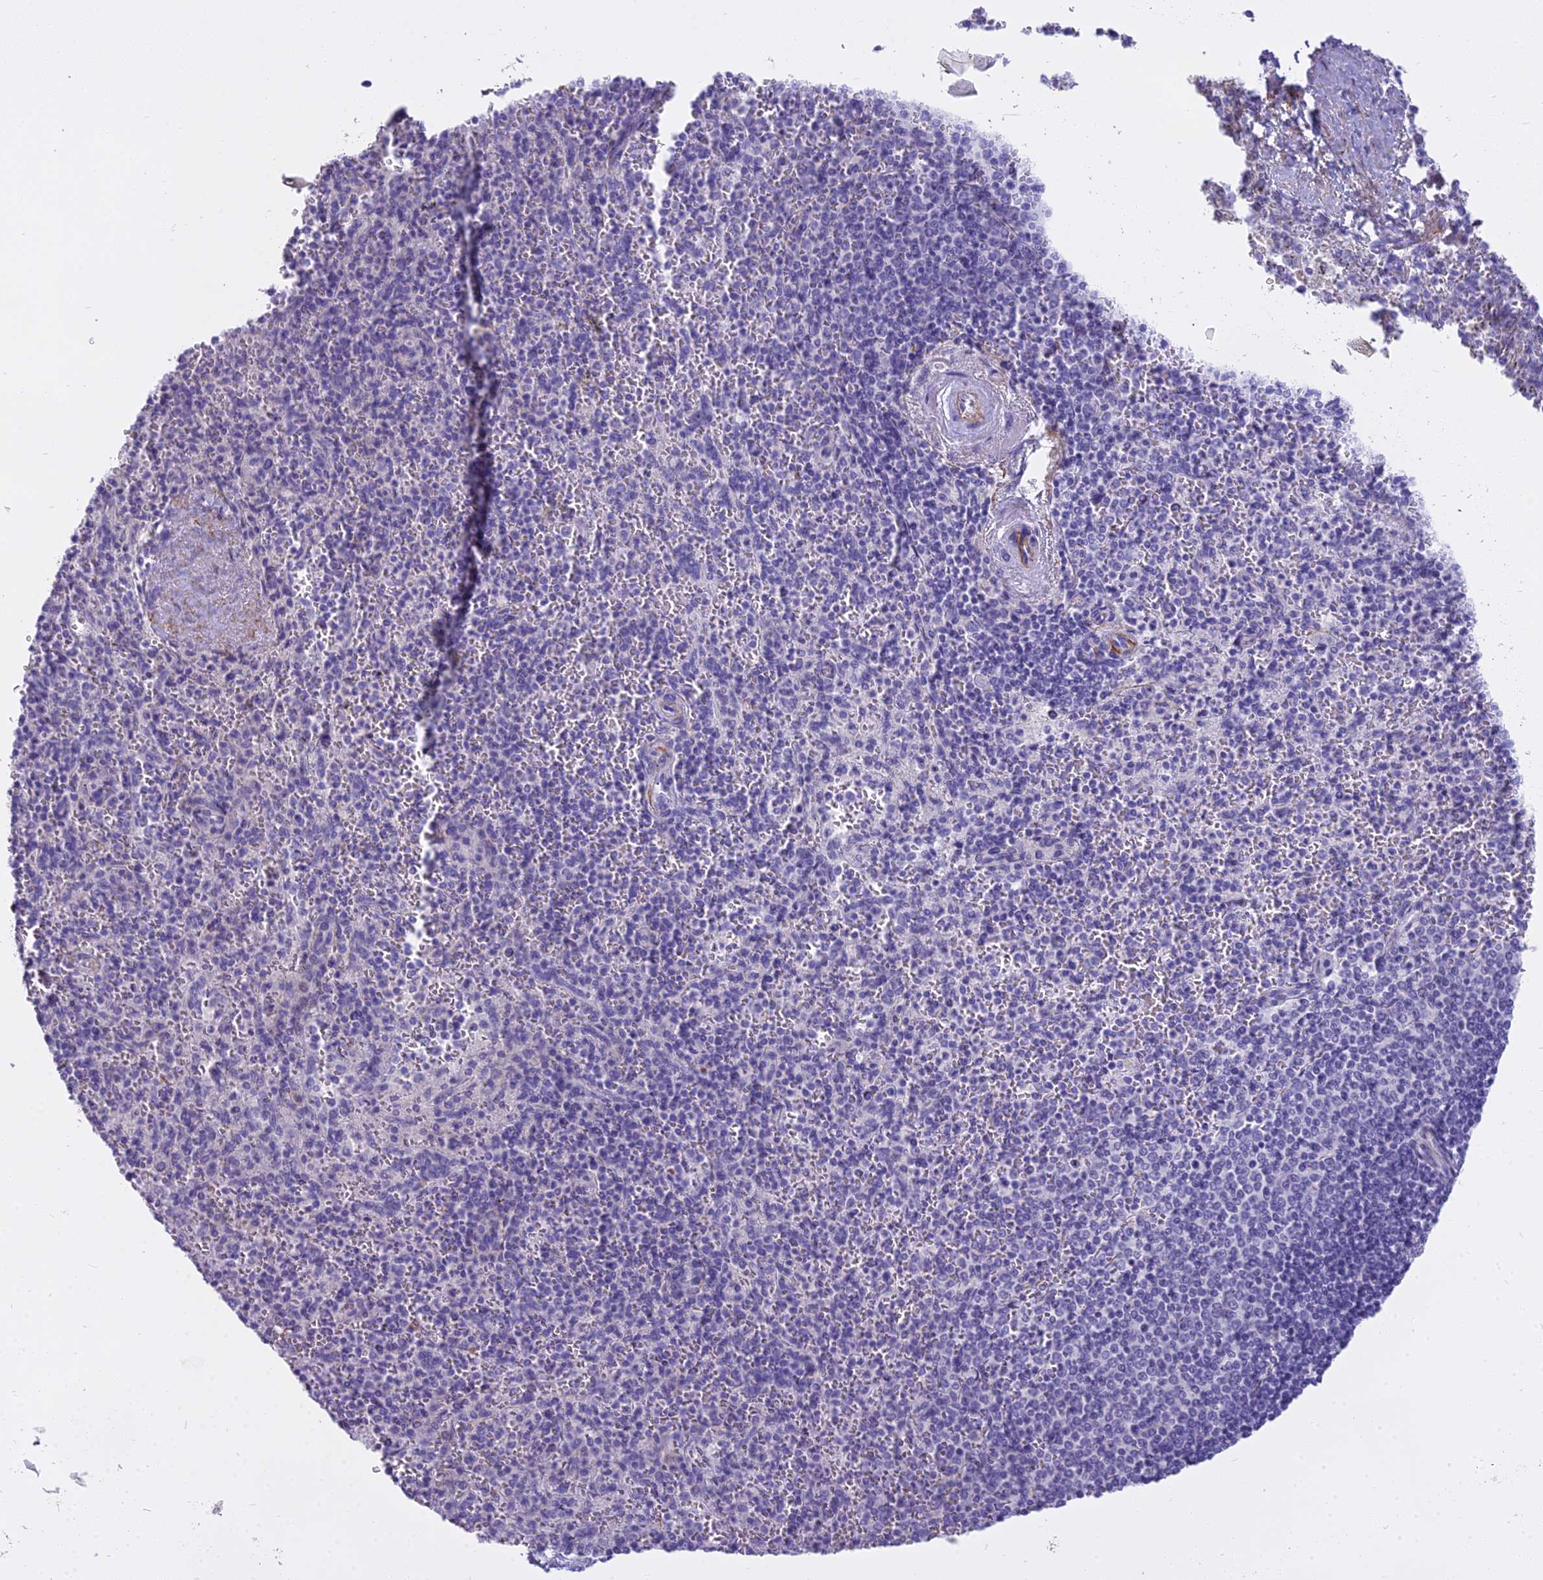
{"staining": {"intensity": "negative", "quantity": "none", "location": "none"}, "tissue": "spleen", "cell_type": "Cells in red pulp", "image_type": "normal", "snomed": [{"axis": "morphology", "description": "Normal tissue, NOS"}, {"axis": "morphology", "description": "Degeneration, NOS"}, {"axis": "topography", "description": "Spleen"}], "caption": "Immunohistochemistry (IHC) histopathology image of unremarkable spleen: spleen stained with DAB (3,3'-diaminobenzidine) displays no significant protein positivity in cells in red pulp. (Stains: DAB IHC with hematoxylin counter stain, Microscopy: brightfield microscopy at high magnification).", "gene": "OSTN", "patient": {"sex": "male", "age": 56}}